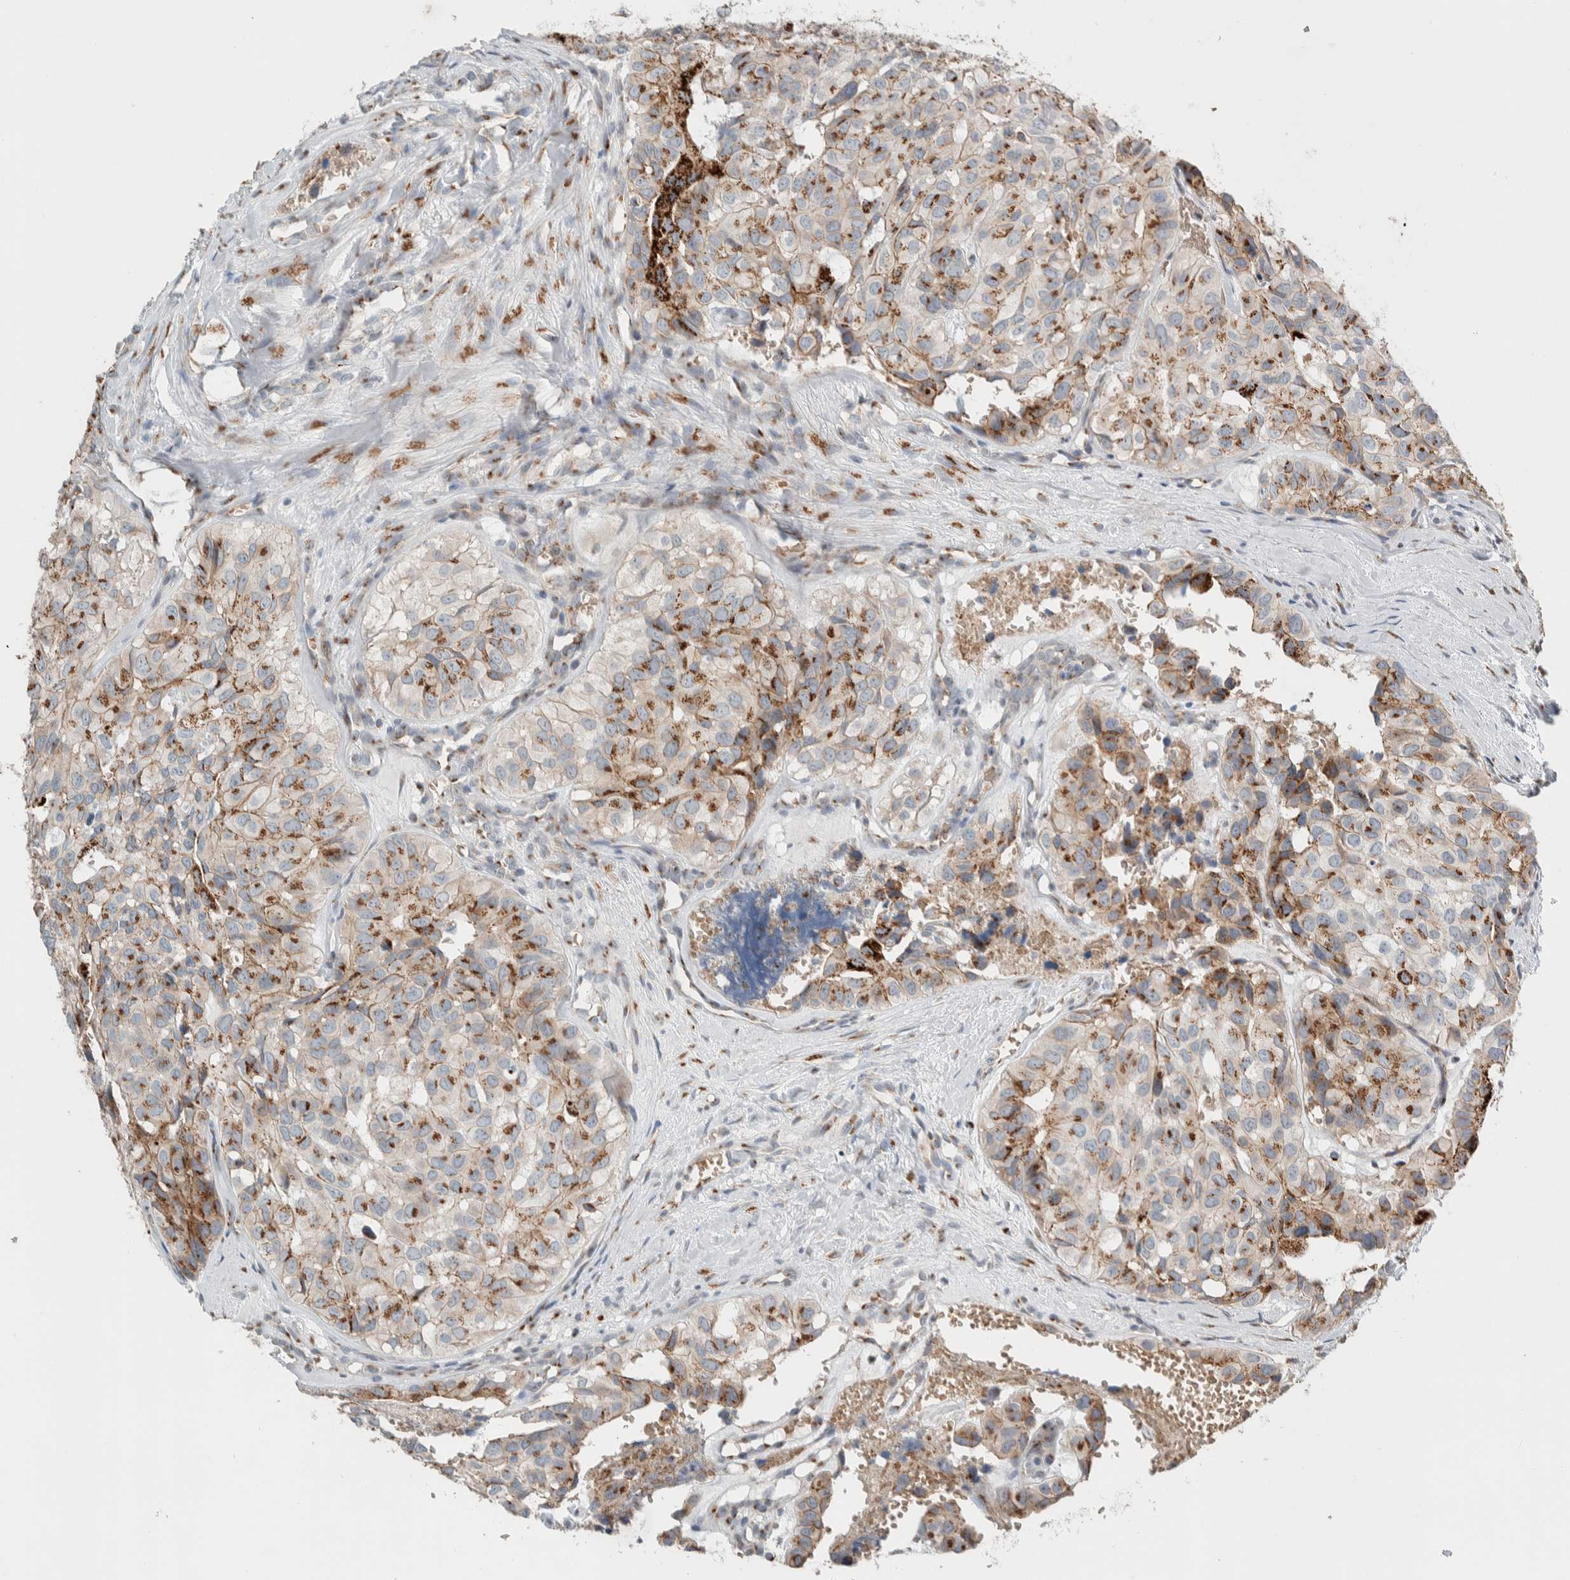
{"staining": {"intensity": "strong", "quantity": "25%-75%", "location": "cytoplasmic/membranous"}, "tissue": "head and neck cancer", "cell_type": "Tumor cells", "image_type": "cancer", "snomed": [{"axis": "morphology", "description": "Adenocarcinoma, NOS"}, {"axis": "topography", "description": "Salivary gland, NOS"}, {"axis": "topography", "description": "Head-Neck"}], "caption": "This is an image of immunohistochemistry staining of adenocarcinoma (head and neck), which shows strong positivity in the cytoplasmic/membranous of tumor cells.", "gene": "SLC38A10", "patient": {"sex": "female", "age": 76}}